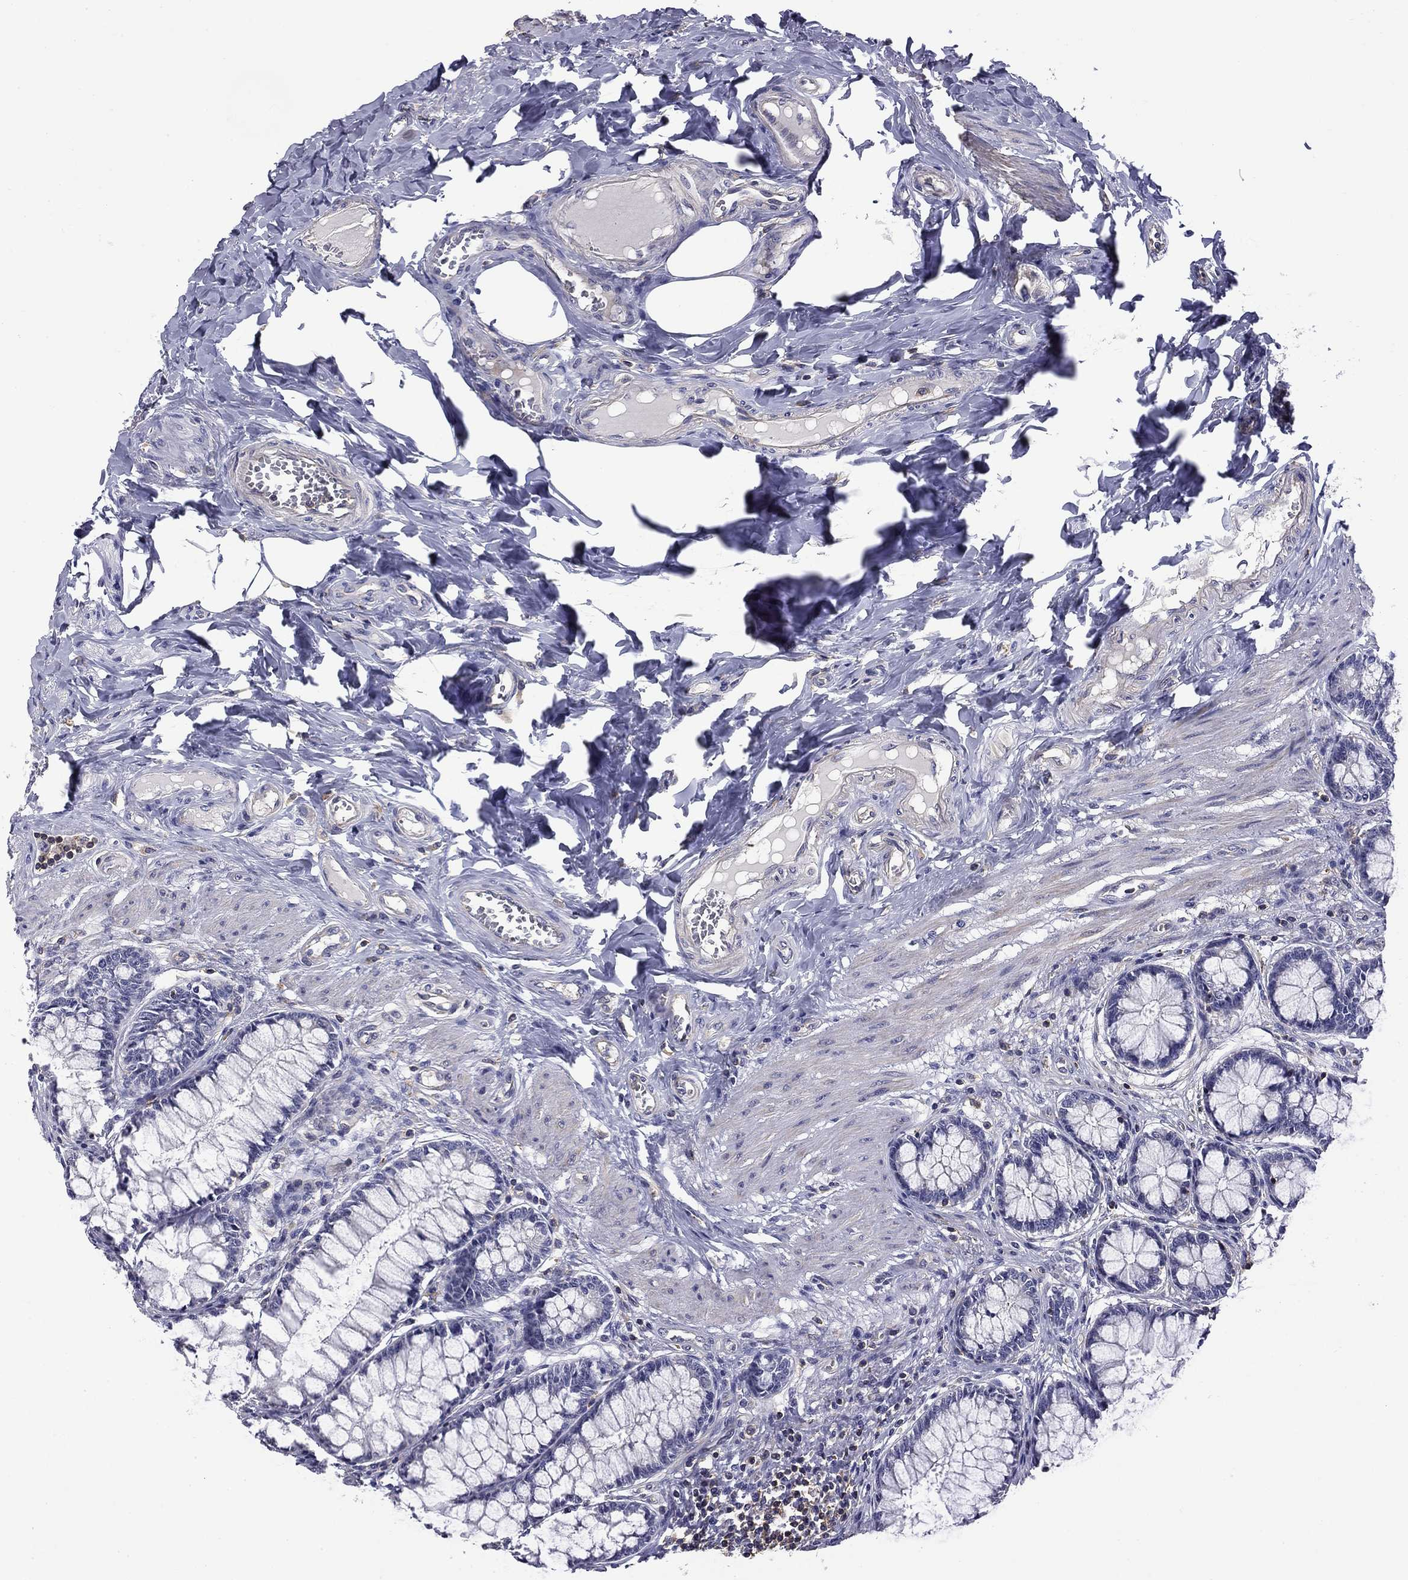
{"staining": {"intensity": "negative", "quantity": "none", "location": "none"}, "tissue": "colon", "cell_type": "Endothelial cells", "image_type": "normal", "snomed": [{"axis": "morphology", "description": "Normal tissue, NOS"}, {"axis": "topography", "description": "Colon"}], "caption": "Normal colon was stained to show a protein in brown. There is no significant positivity in endothelial cells.", "gene": "ARHGAP45", "patient": {"sex": "female", "age": 65}}